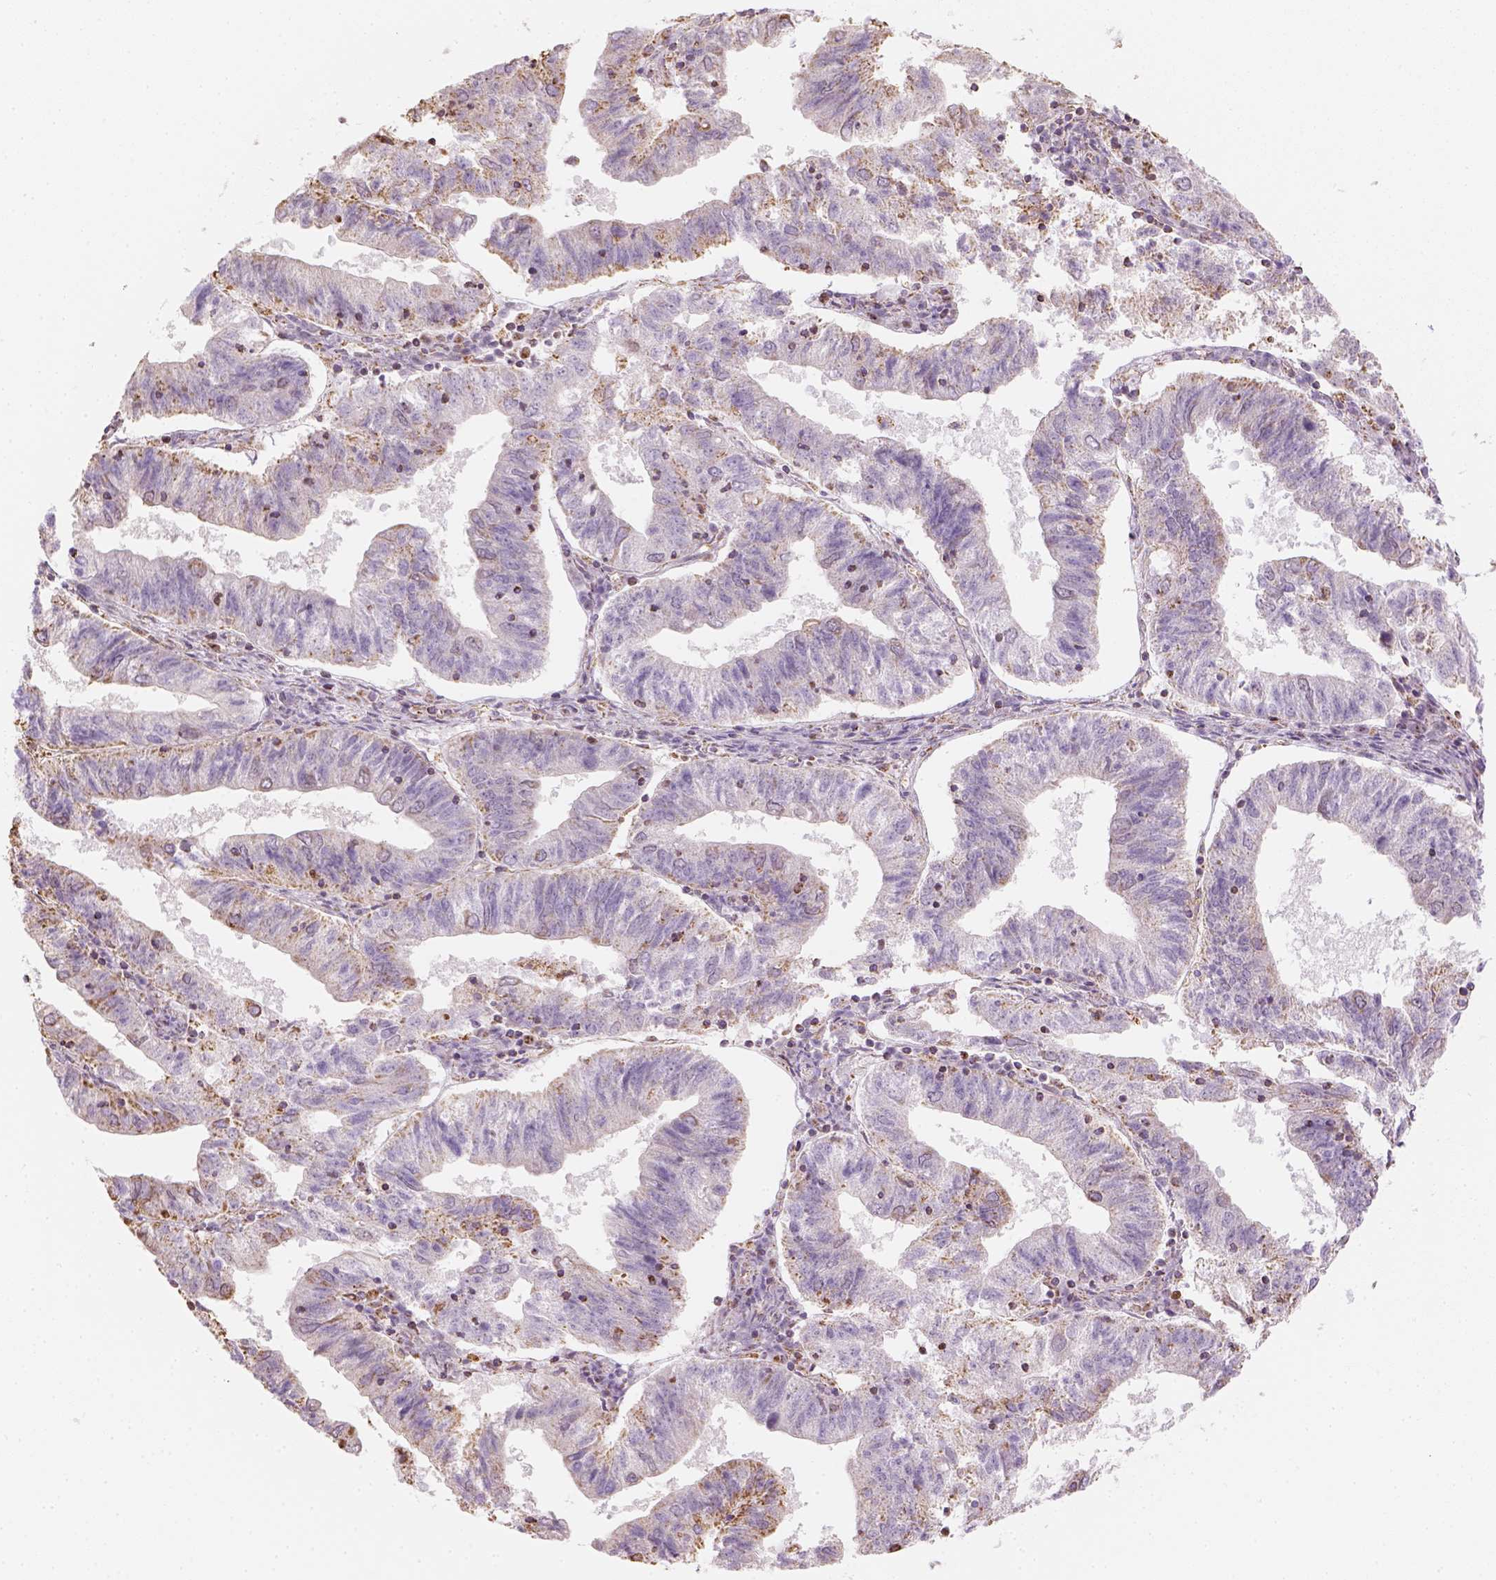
{"staining": {"intensity": "moderate", "quantity": "<25%", "location": "cytoplasmic/membranous"}, "tissue": "endometrial cancer", "cell_type": "Tumor cells", "image_type": "cancer", "snomed": [{"axis": "morphology", "description": "Adenocarcinoma, NOS"}, {"axis": "topography", "description": "Endometrium"}], "caption": "Protein staining demonstrates moderate cytoplasmic/membranous staining in about <25% of tumor cells in endometrial cancer (adenocarcinoma). (DAB IHC with brightfield microscopy, high magnification).", "gene": "LCA5", "patient": {"sex": "female", "age": 82}}